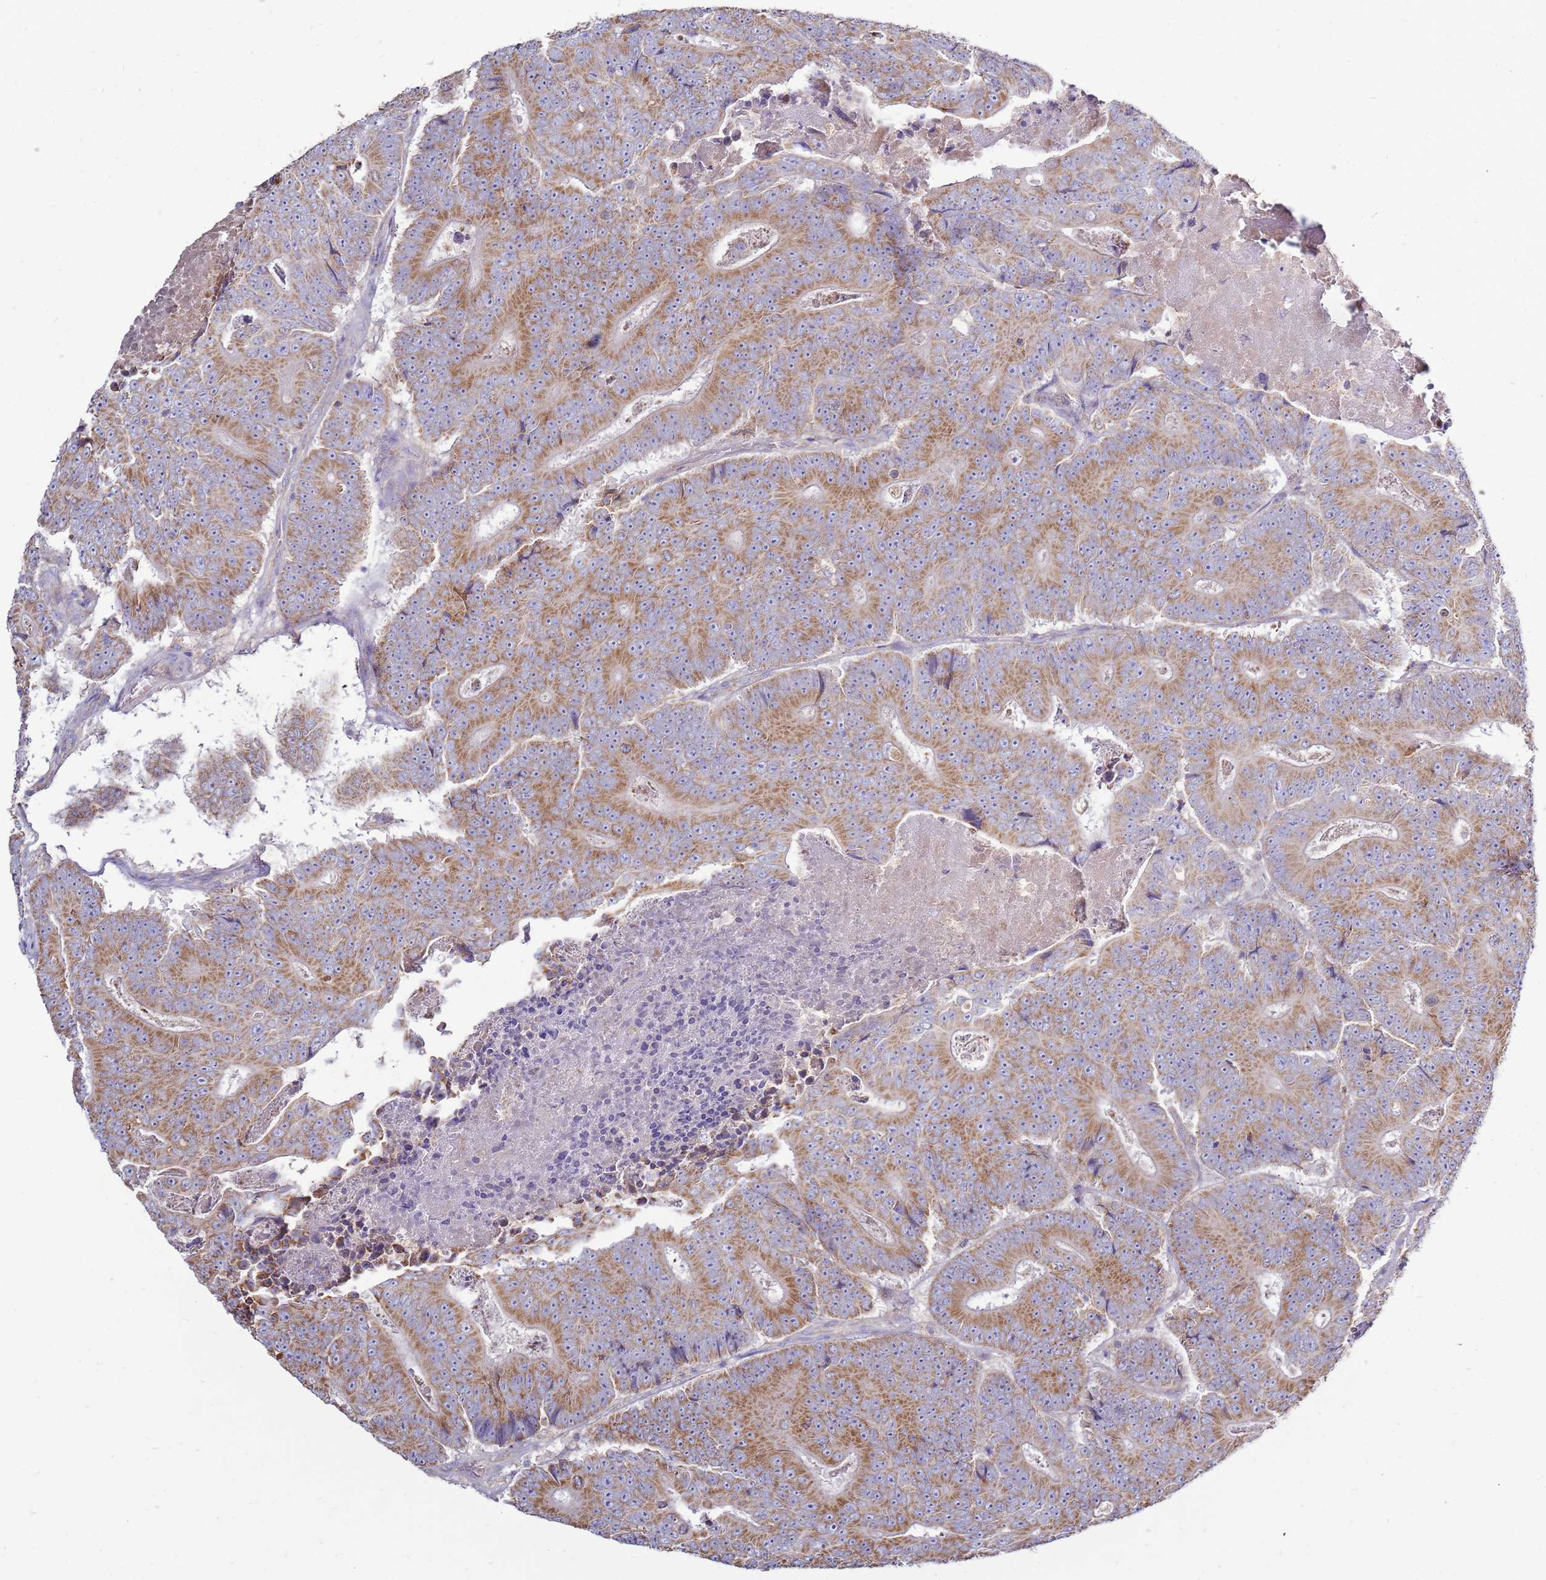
{"staining": {"intensity": "moderate", "quantity": "25%-75%", "location": "cytoplasmic/membranous"}, "tissue": "colorectal cancer", "cell_type": "Tumor cells", "image_type": "cancer", "snomed": [{"axis": "morphology", "description": "Adenocarcinoma, NOS"}, {"axis": "topography", "description": "Colon"}], "caption": "Colorectal cancer (adenocarcinoma) stained with a protein marker shows moderate staining in tumor cells.", "gene": "TRAPPC4", "patient": {"sex": "male", "age": 83}}